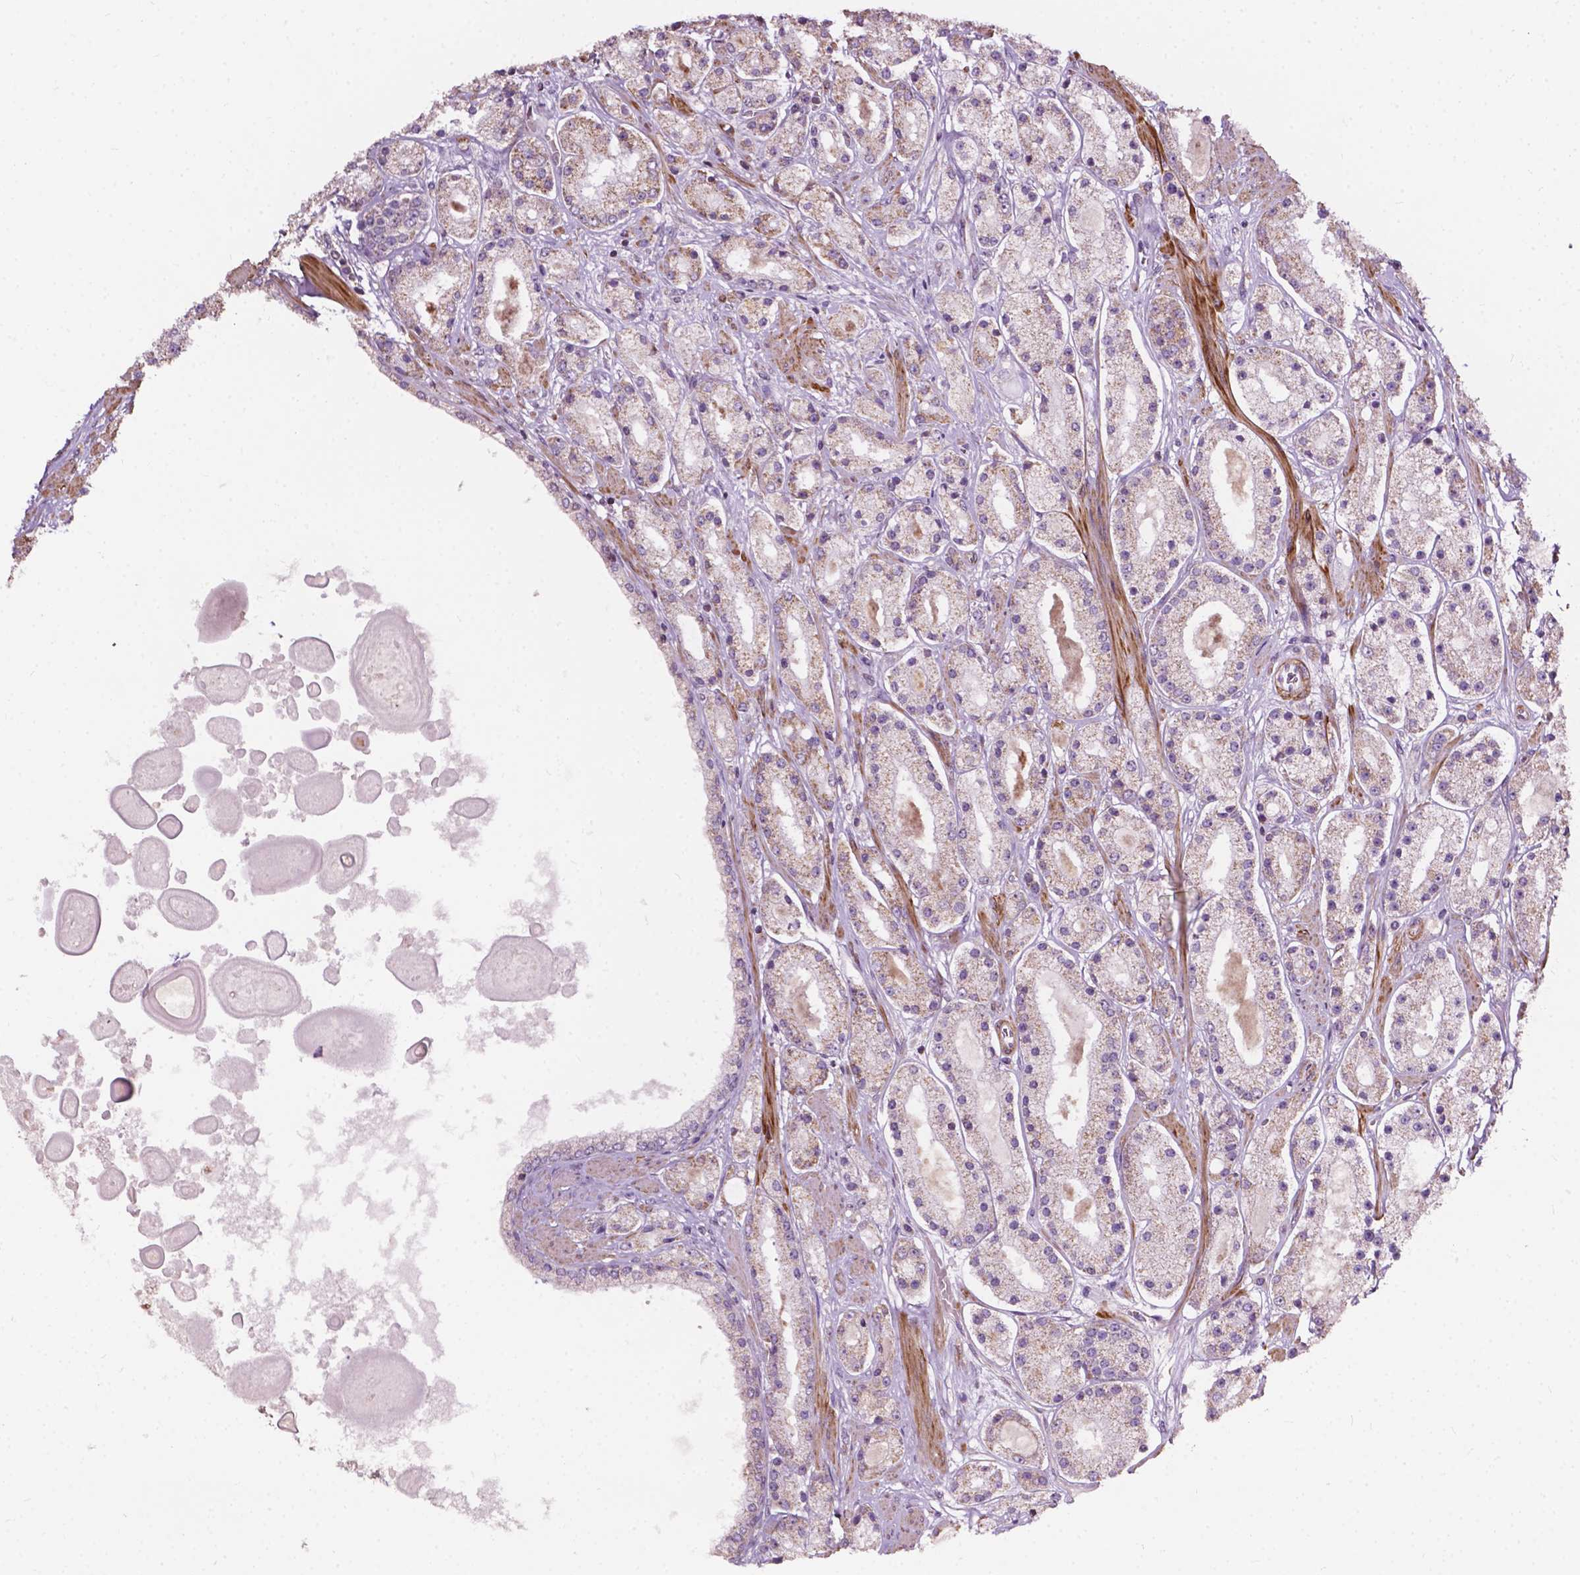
{"staining": {"intensity": "weak", "quantity": ">75%", "location": "cytoplasmic/membranous"}, "tissue": "prostate cancer", "cell_type": "Tumor cells", "image_type": "cancer", "snomed": [{"axis": "morphology", "description": "Adenocarcinoma, High grade"}, {"axis": "topography", "description": "Prostate"}], "caption": "This is an image of immunohistochemistry (IHC) staining of adenocarcinoma (high-grade) (prostate), which shows weak staining in the cytoplasmic/membranous of tumor cells.", "gene": "NDUFA10", "patient": {"sex": "male", "age": 67}}